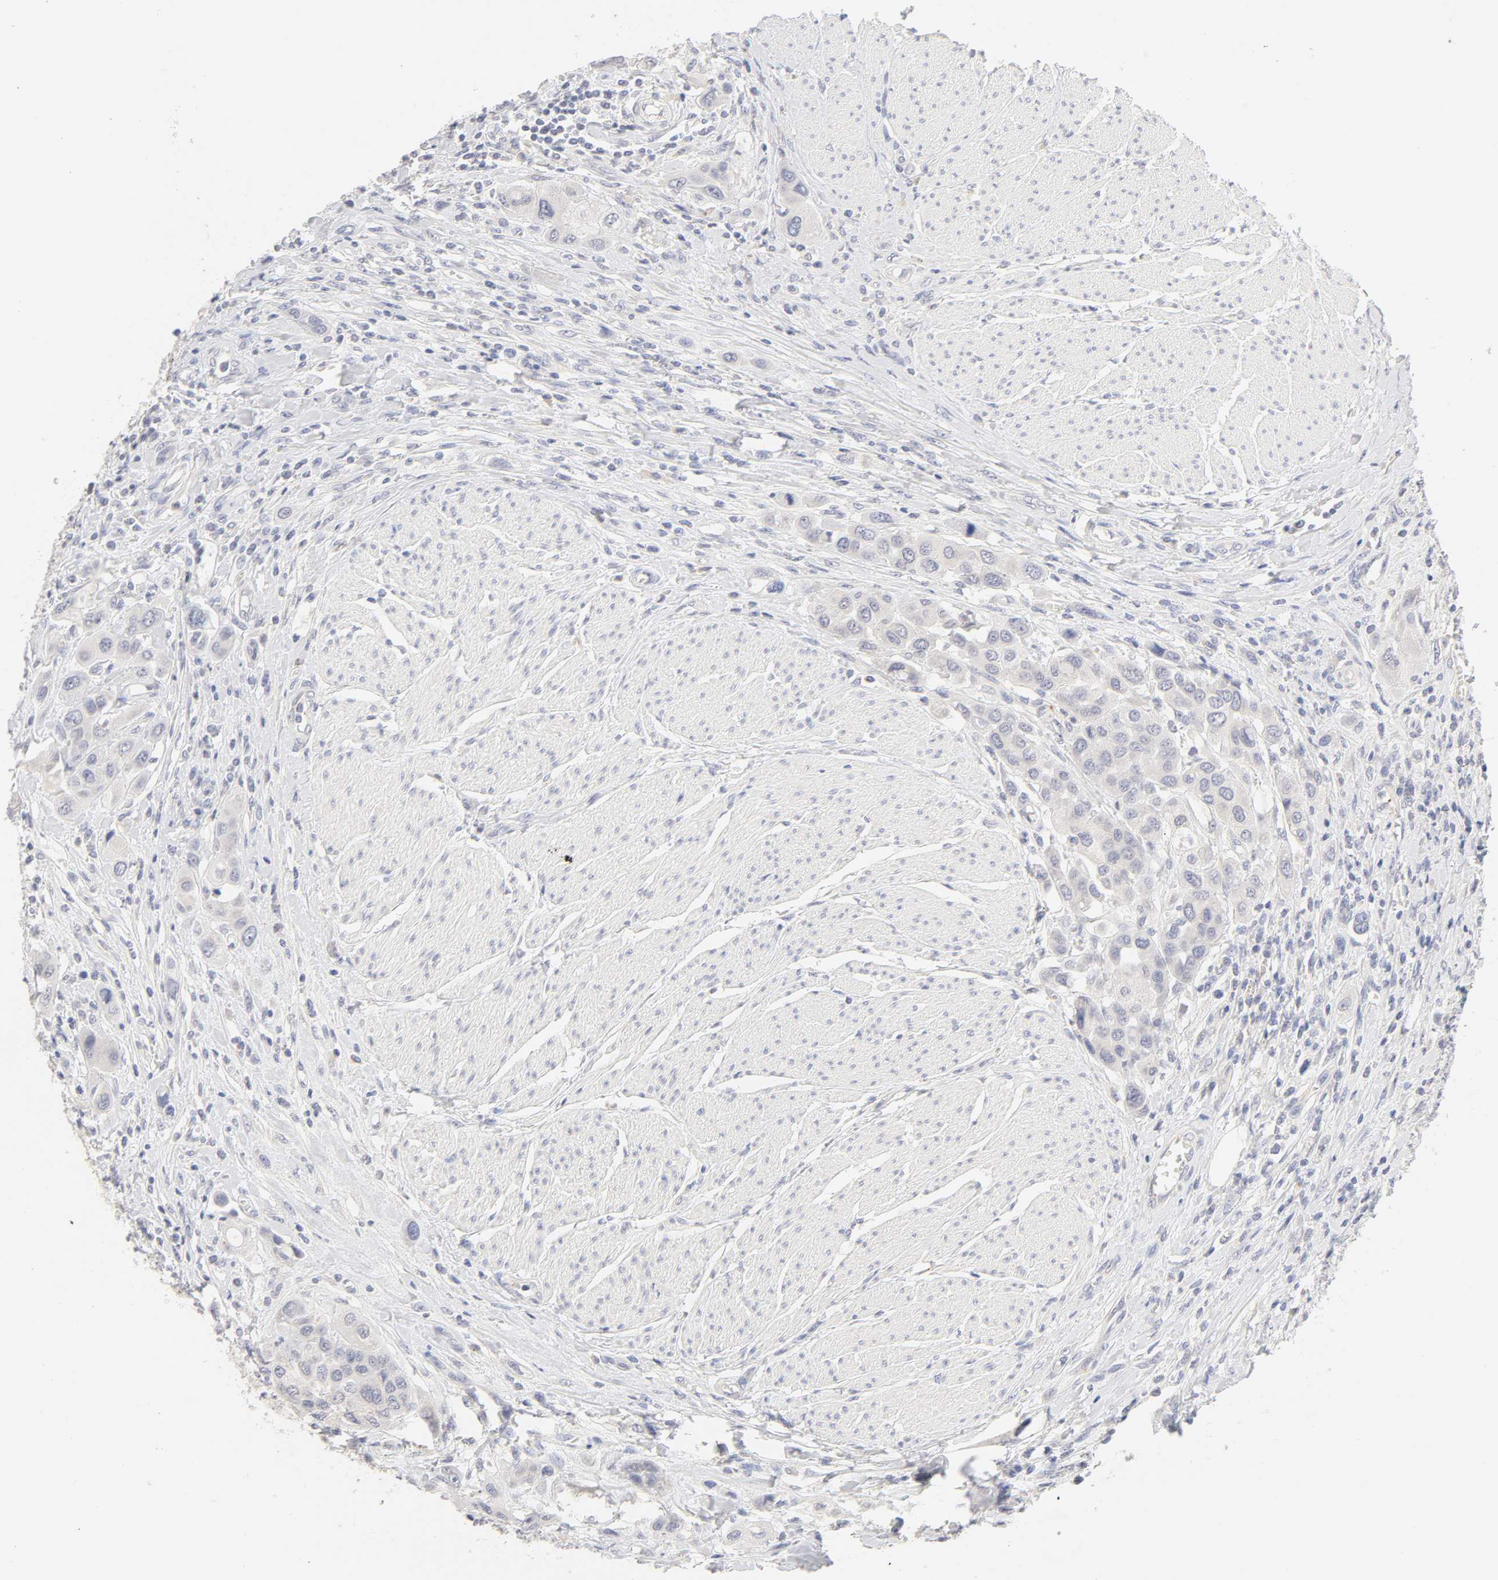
{"staining": {"intensity": "negative", "quantity": "none", "location": "none"}, "tissue": "urothelial cancer", "cell_type": "Tumor cells", "image_type": "cancer", "snomed": [{"axis": "morphology", "description": "Urothelial carcinoma, High grade"}, {"axis": "topography", "description": "Urinary bladder"}], "caption": "Immunohistochemistry histopathology image of neoplastic tissue: human urothelial cancer stained with DAB (3,3'-diaminobenzidine) exhibits no significant protein expression in tumor cells.", "gene": "CYP4B1", "patient": {"sex": "male", "age": 50}}